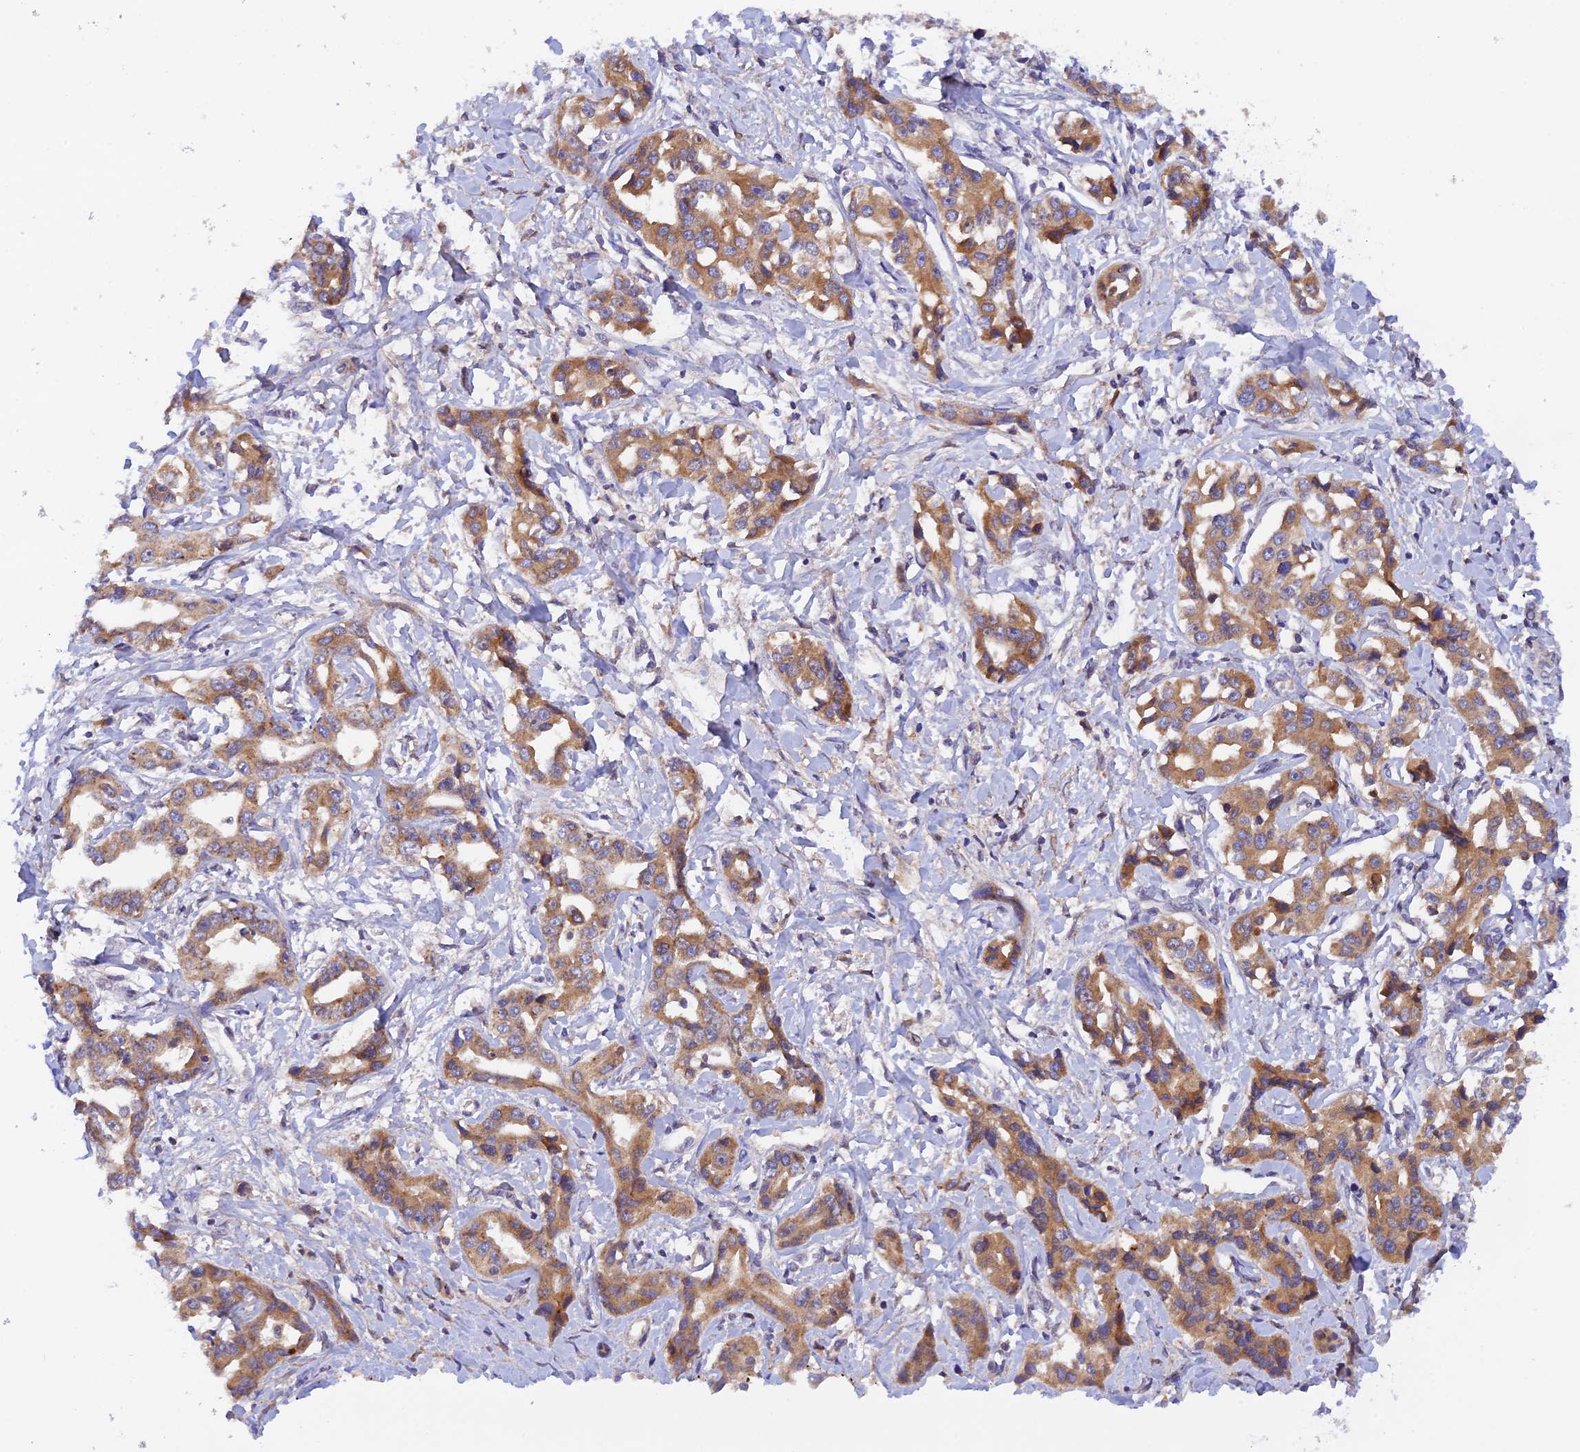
{"staining": {"intensity": "moderate", "quantity": ">75%", "location": "cytoplasmic/membranous"}, "tissue": "liver cancer", "cell_type": "Tumor cells", "image_type": "cancer", "snomed": [{"axis": "morphology", "description": "Cholangiocarcinoma"}, {"axis": "topography", "description": "Liver"}], "caption": "Approximately >75% of tumor cells in liver cancer (cholangiocarcinoma) exhibit moderate cytoplasmic/membranous protein expression as visualized by brown immunohistochemical staining.", "gene": "RANBP6", "patient": {"sex": "male", "age": 59}}